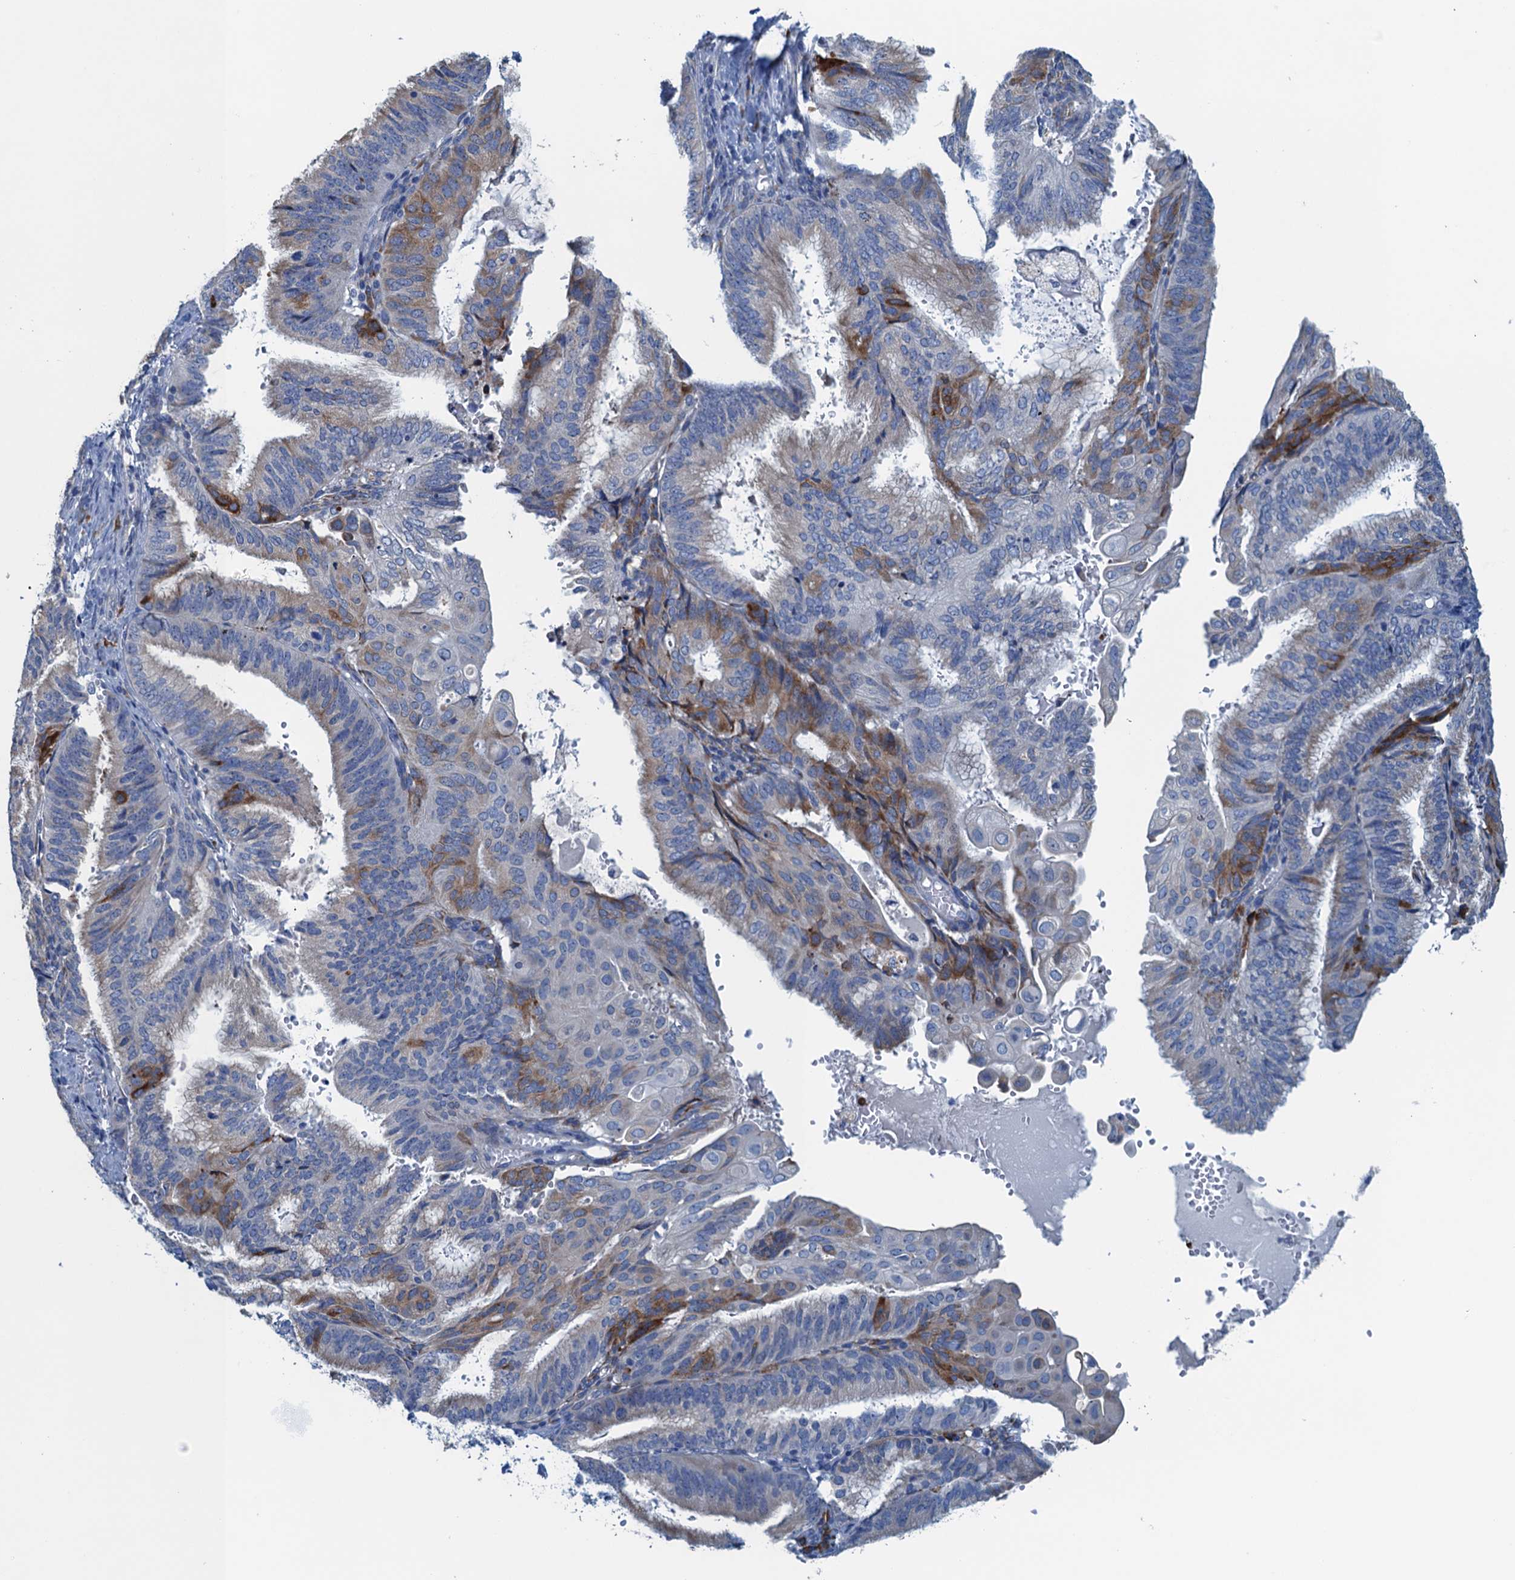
{"staining": {"intensity": "moderate", "quantity": "<25%", "location": "cytoplasmic/membranous"}, "tissue": "endometrial cancer", "cell_type": "Tumor cells", "image_type": "cancer", "snomed": [{"axis": "morphology", "description": "Adenocarcinoma, NOS"}, {"axis": "topography", "description": "Endometrium"}], "caption": "High-magnification brightfield microscopy of endometrial cancer stained with DAB (brown) and counterstained with hematoxylin (blue). tumor cells exhibit moderate cytoplasmic/membranous staining is appreciated in about<25% of cells. Using DAB (3,3'-diaminobenzidine) (brown) and hematoxylin (blue) stains, captured at high magnification using brightfield microscopy.", "gene": "CBLIF", "patient": {"sex": "female", "age": 49}}